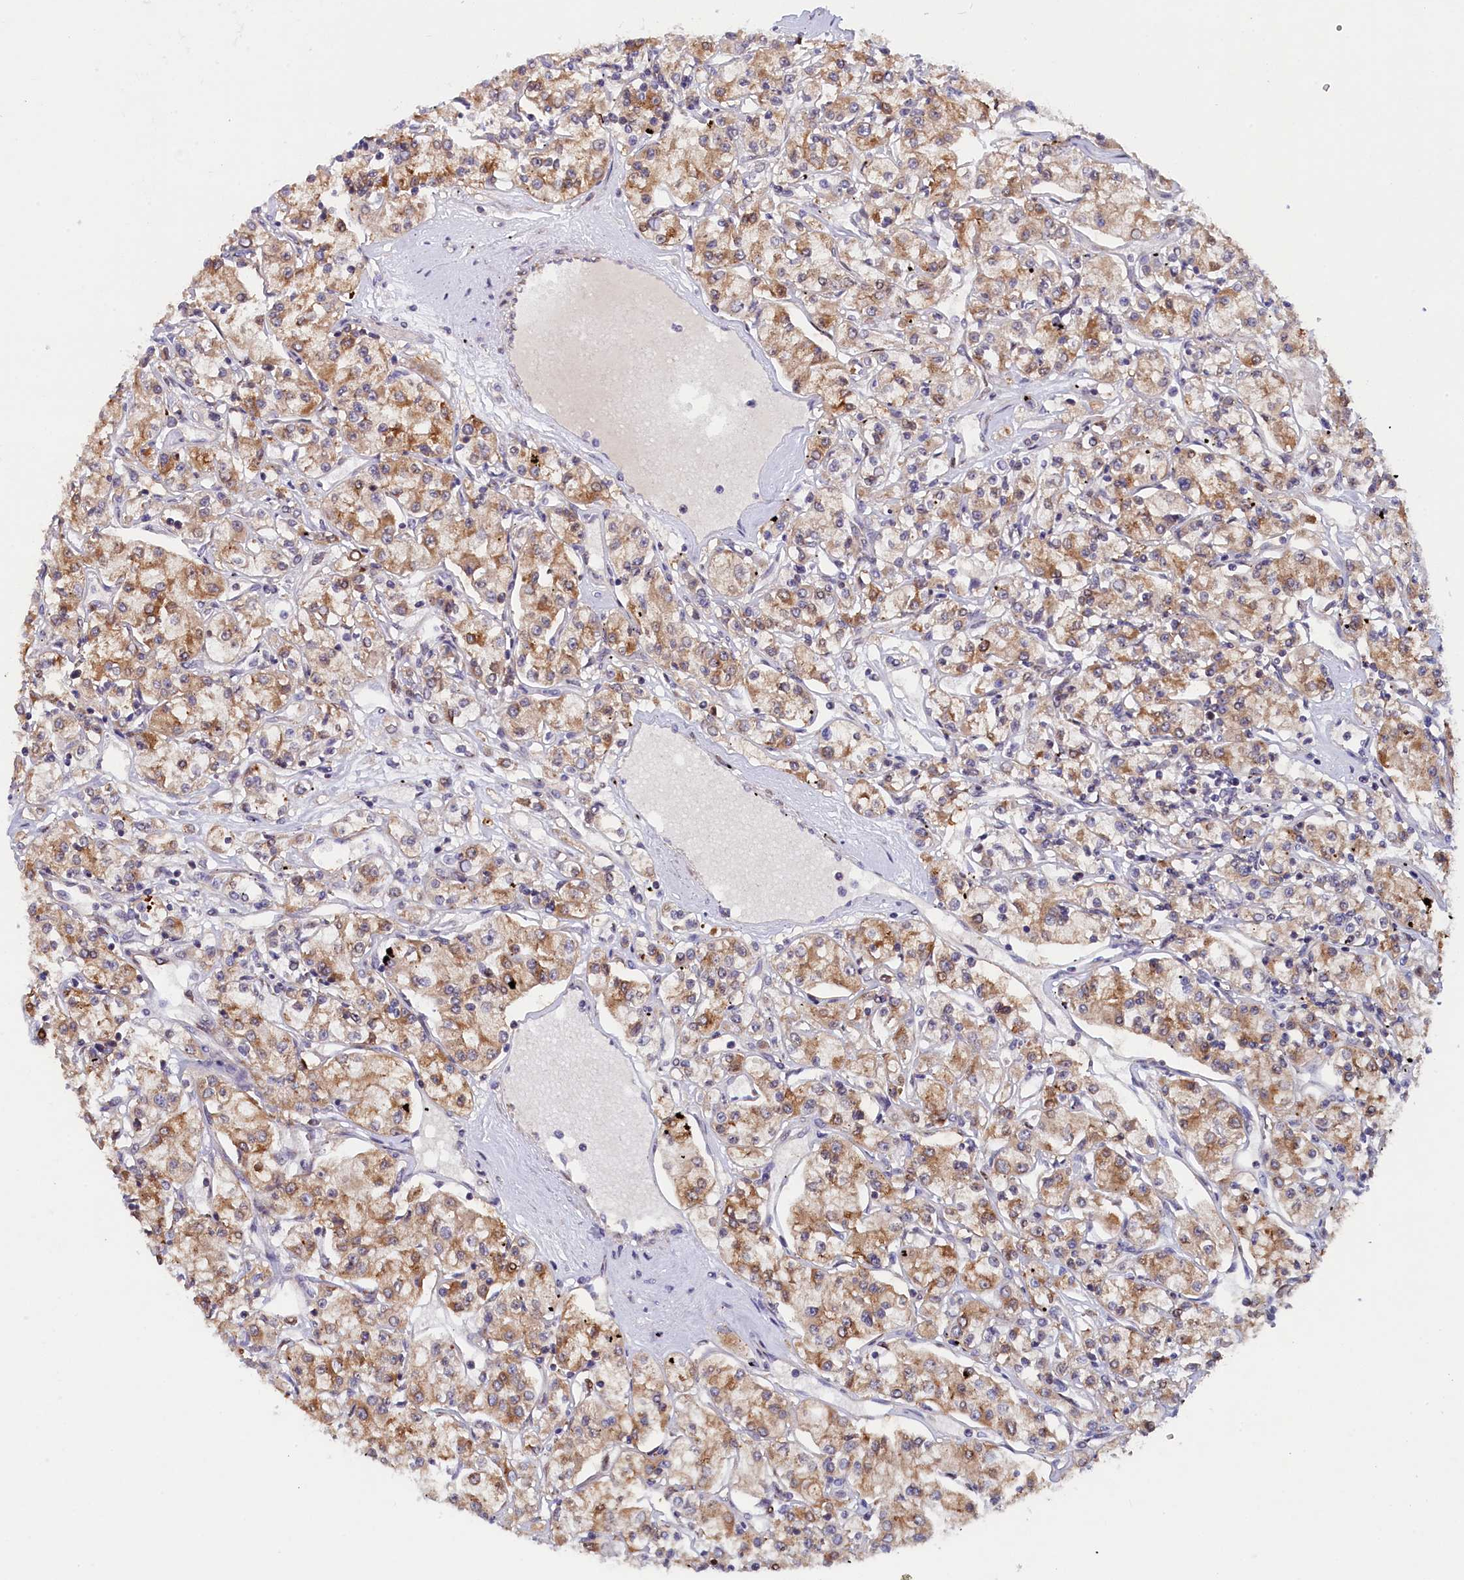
{"staining": {"intensity": "moderate", "quantity": ">75%", "location": "cytoplasmic/membranous"}, "tissue": "renal cancer", "cell_type": "Tumor cells", "image_type": "cancer", "snomed": [{"axis": "morphology", "description": "Adenocarcinoma, NOS"}, {"axis": "topography", "description": "Kidney"}], "caption": "DAB immunohistochemical staining of adenocarcinoma (renal) exhibits moderate cytoplasmic/membranous protein positivity in approximately >75% of tumor cells.", "gene": "JPT2", "patient": {"sex": "female", "age": 59}}